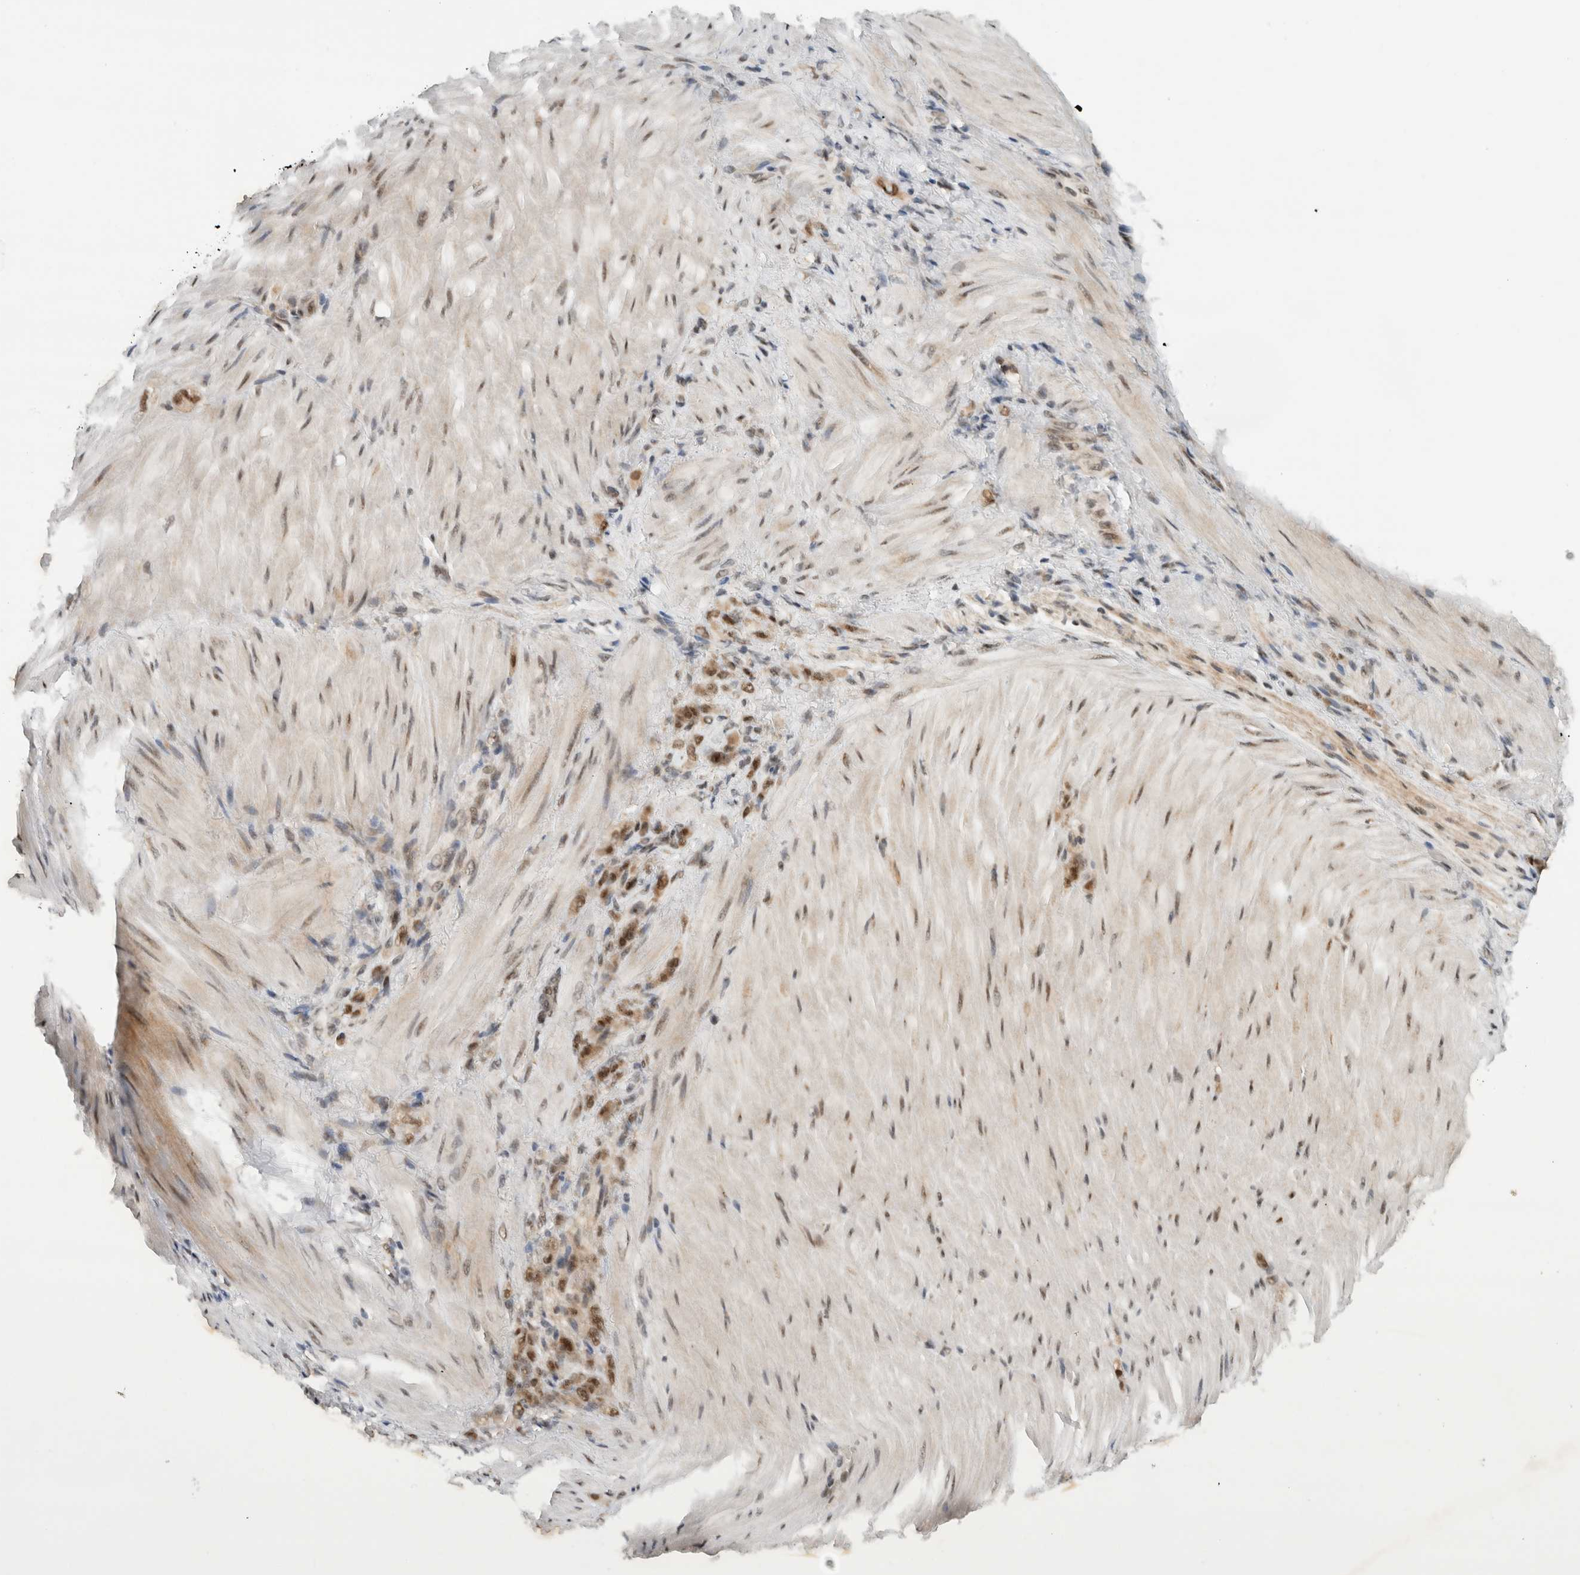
{"staining": {"intensity": "moderate", "quantity": ">75%", "location": "cytoplasmic/membranous,nuclear"}, "tissue": "stomach cancer", "cell_type": "Tumor cells", "image_type": "cancer", "snomed": [{"axis": "morphology", "description": "Normal tissue, NOS"}, {"axis": "morphology", "description": "Adenocarcinoma, NOS"}, {"axis": "topography", "description": "Stomach"}], "caption": "Stomach cancer was stained to show a protein in brown. There is medium levels of moderate cytoplasmic/membranous and nuclear expression in about >75% of tumor cells.", "gene": "NCAPG2", "patient": {"sex": "male", "age": 82}}